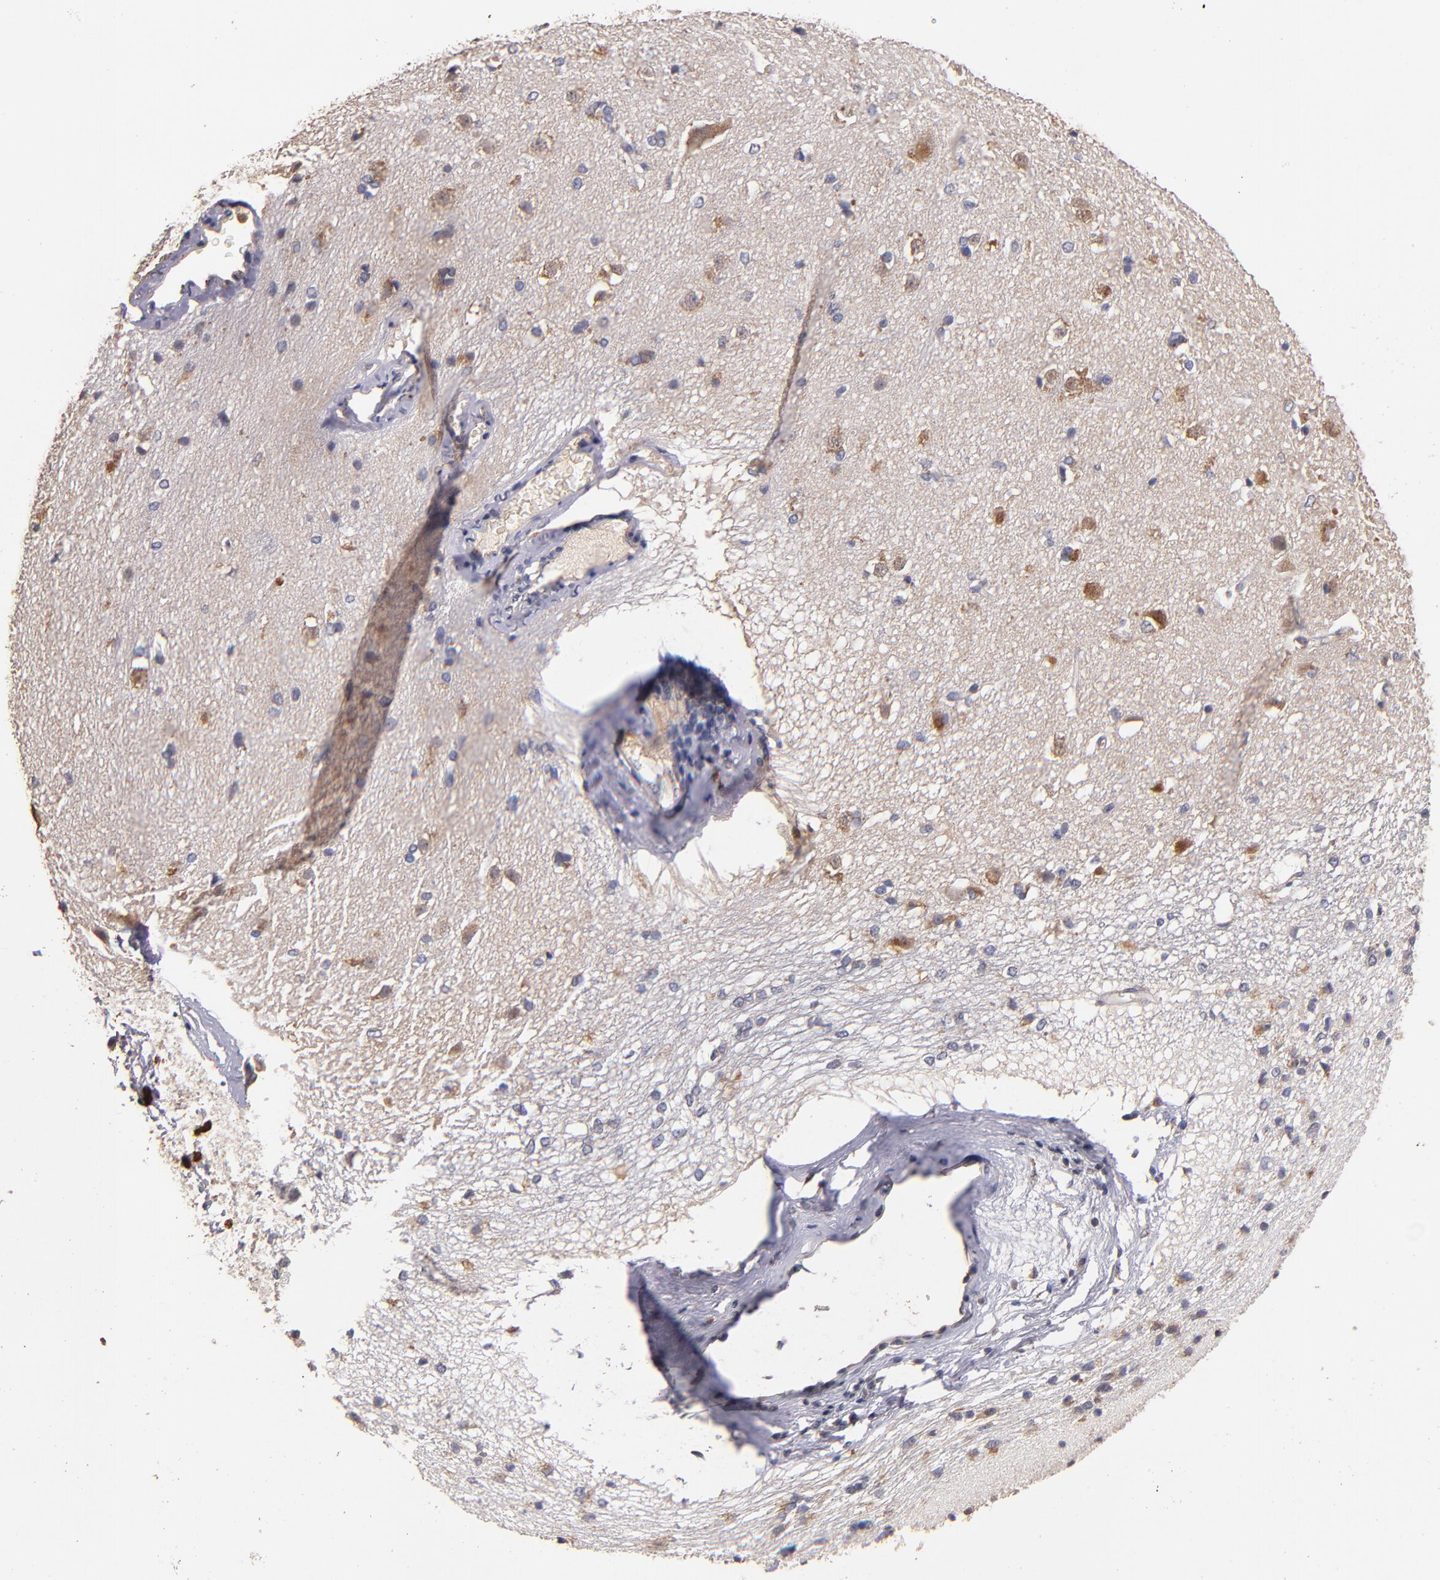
{"staining": {"intensity": "weak", "quantity": "<25%", "location": "cytoplasmic/membranous"}, "tissue": "caudate", "cell_type": "Glial cells", "image_type": "normal", "snomed": [{"axis": "morphology", "description": "Normal tissue, NOS"}, {"axis": "topography", "description": "Lateral ventricle wall"}], "caption": "This is a histopathology image of IHC staining of normal caudate, which shows no positivity in glial cells.", "gene": "TTLL12", "patient": {"sex": "female", "age": 19}}